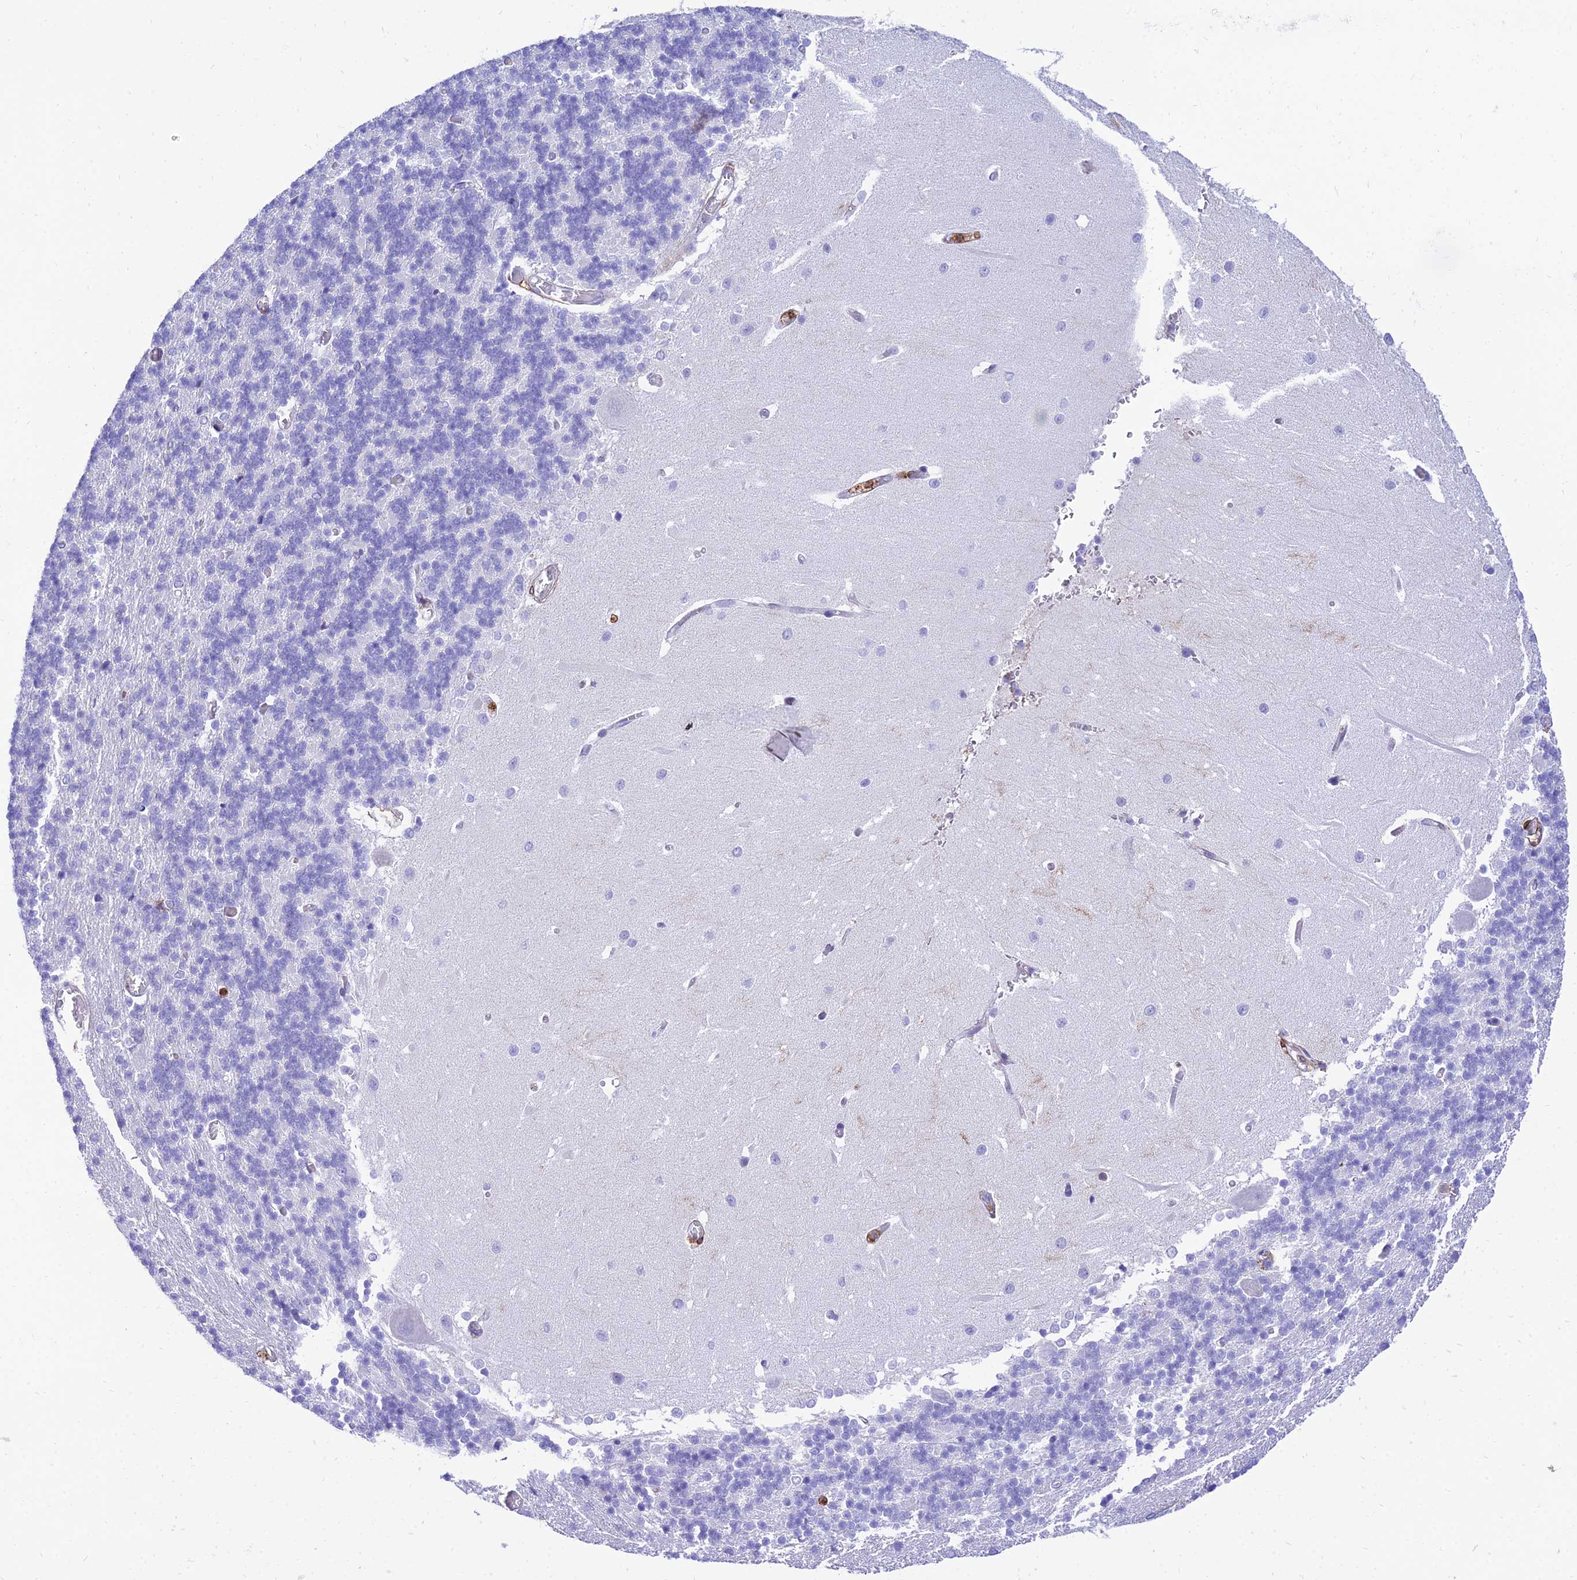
{"staining": {"intensity": "negative", "quantity": "none", "location": "none"}, "tissue": "cerebellum", "cell_type": "Cells in granular layer", "image_type": "normal", "snomed": [{"axis": "morphology", "description": "Normal tissue, NOS"}, {"axis": "topography", "description": "Cerebellum"}], "caption": "IHC image of normal cerebellum: human cerebellum stained with DAB demonstrates no significant protein expression in cells in granular layer. (DAB IHC with hematoxylin counter stain).", "gene": "SREK1IP1", "patient": {"sex": "male", "age": 37}}